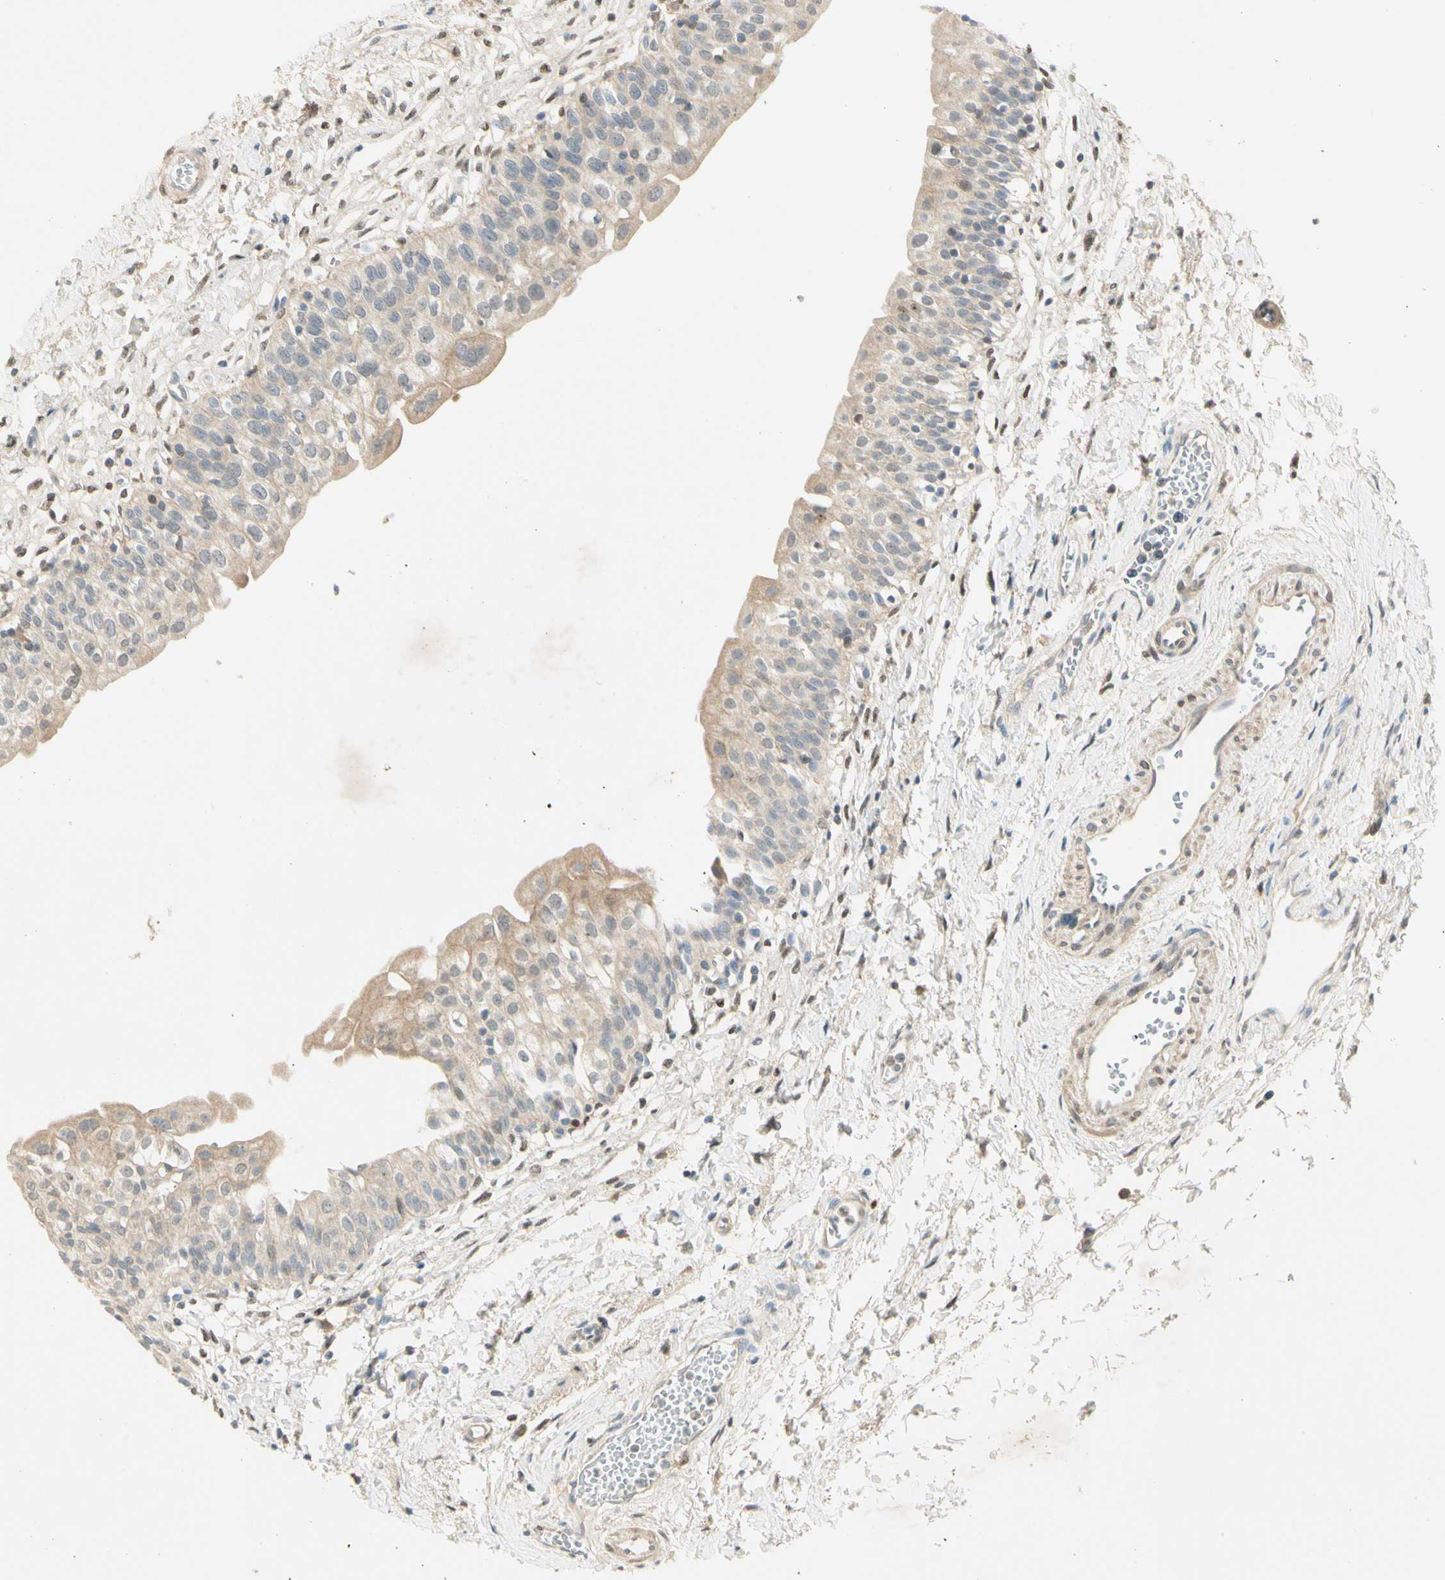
{"staining": {"intensity": "moderate", "quantity": "<25%", "location": "nuclear"}, "tissue": "urinary bladder", "cell_type": "Urothelial cells", "image_type": "normal", "snomed": [{"axis": "morphology", "description": "Normal tissue, NOS"}, {"axis": "topography", "description": "Urinary bladder"}], "caption": "This image reveals IHC staining of normal urinary bladder, with low moderate nuclear positivity in approximately <25% of urothelial cells.", "gene": "PITX1", "patient": {"sex": "male", "age": 55}}